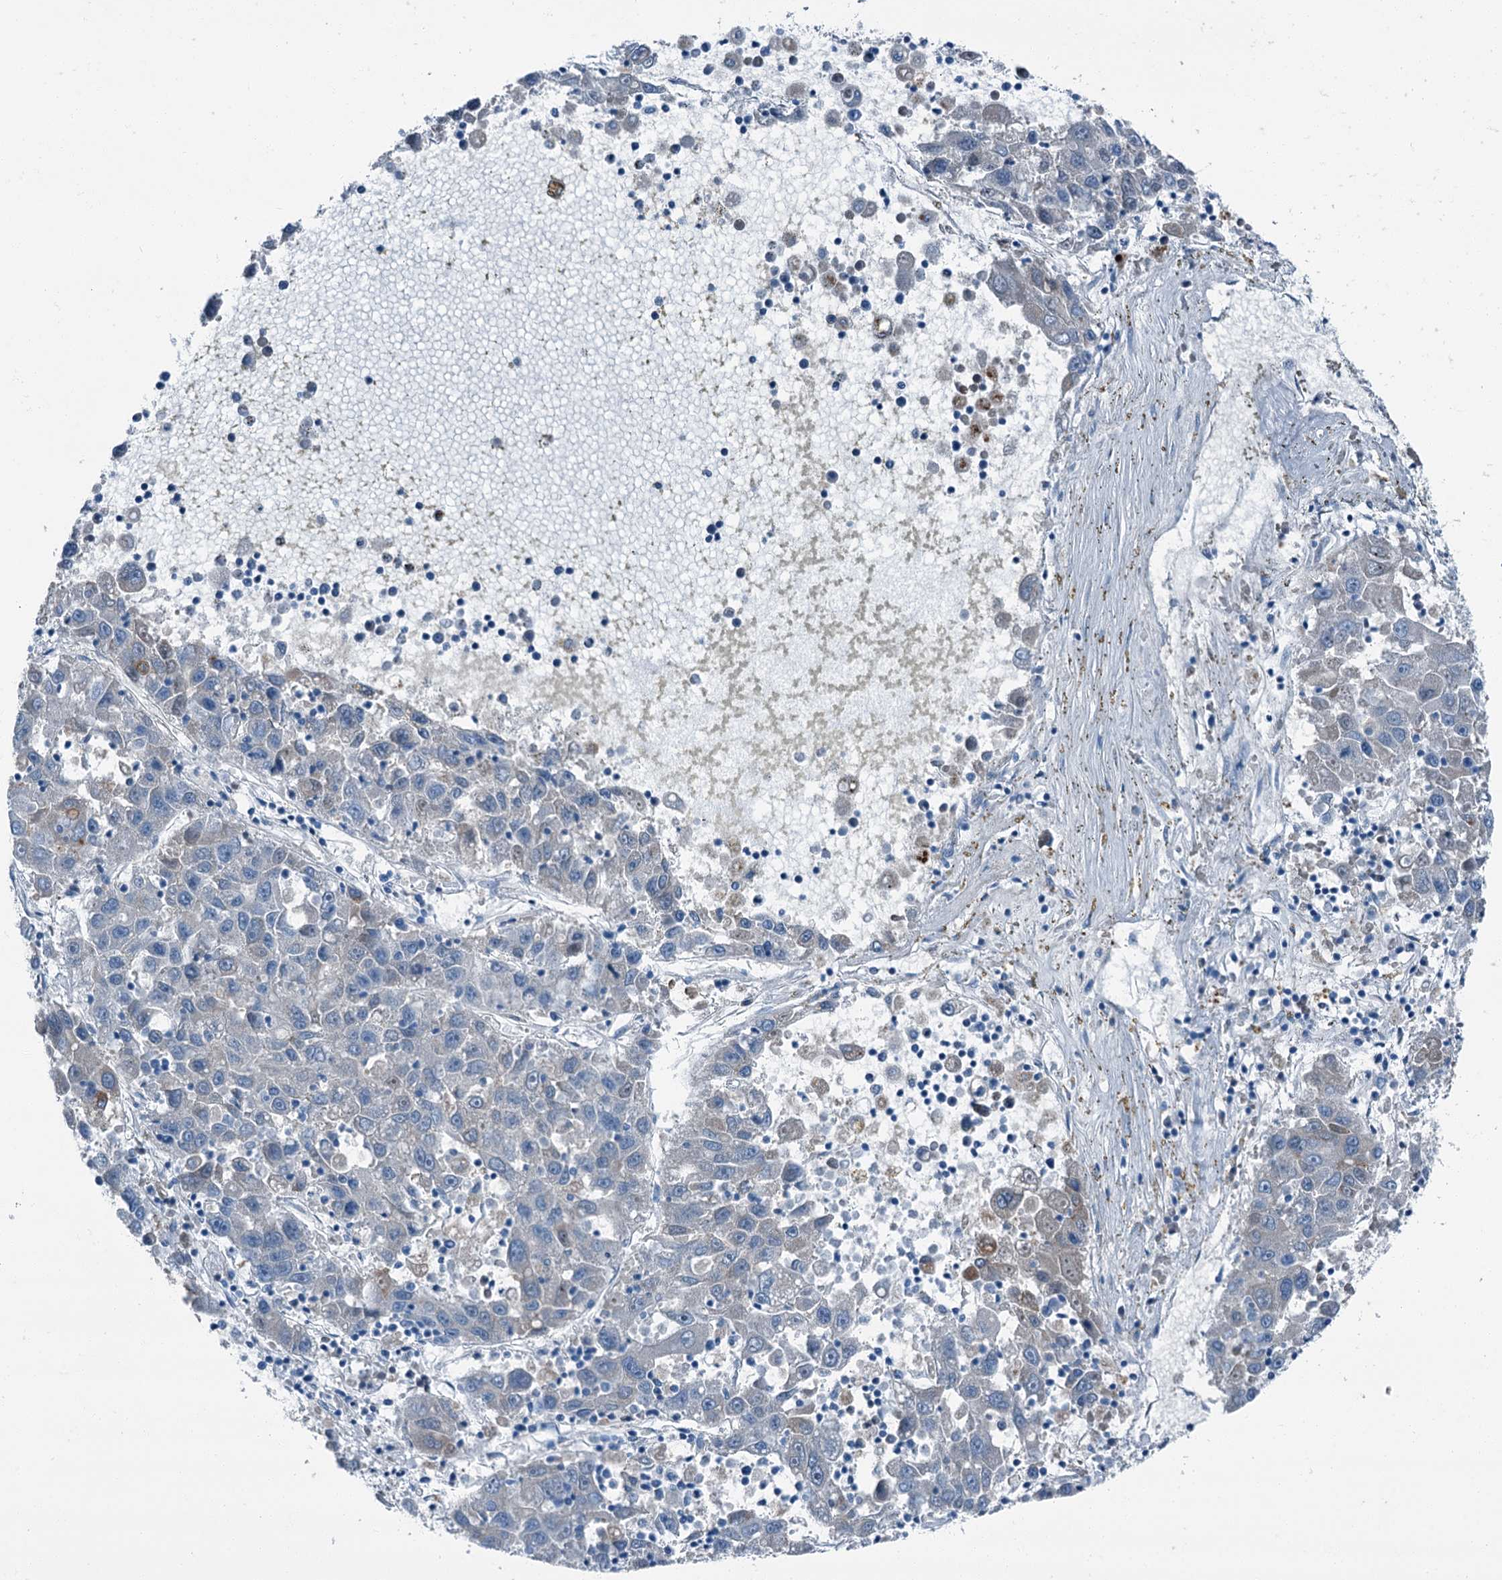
{"staining": {"intensity": "negative", "quantity": "none", "location": "none"}, "tissue": "liver cancer", "cell_type": "Tumor cells", "image_type": "cancer", "snomed": [{"axis": "morphology", "description": "Carcinoma, Hepatocellular, NOS"}, {"axis": "topography", "description": "Liver"}], "caption": "Immunohistochemical staining of hepatocellular carcinoma (liver) shows no significant positivity in tumor cells. (DAB immunohistochemistry visualized using brightfield microscopy, high magnification).", "gene": "AXL", "patient": {"sex": "male", "age": 49}}